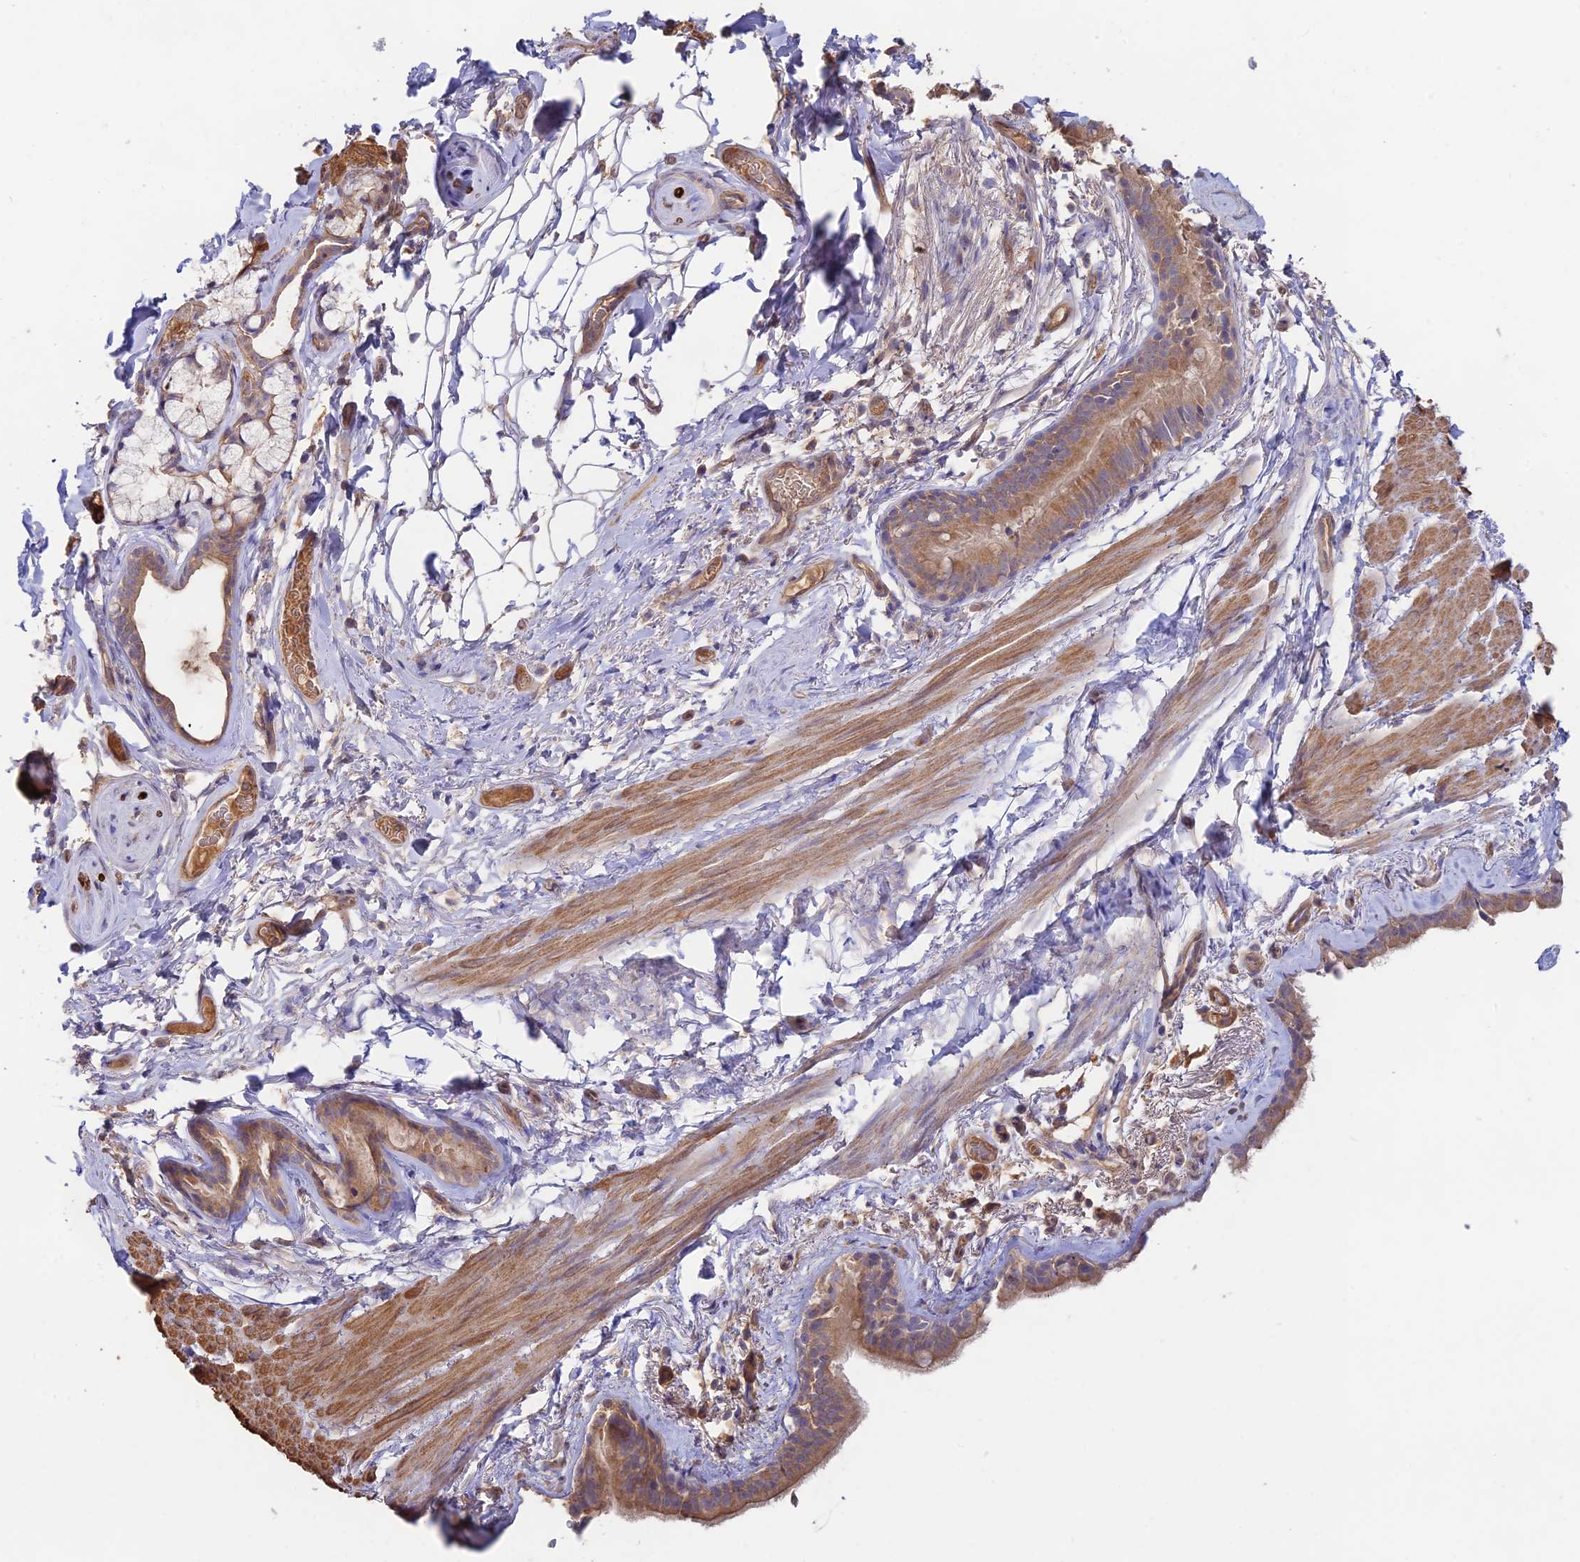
{"staining": {"intensity": "moderate", "quantity": ">75%", "location": "cytoplasmic/membranous"}, "tissue": "bronchus", "cell_type": "Respiratory epithelial cells", "image_type": "normal", "snomed": [{"axis": "morphology", "description": "Normal tissue, NOS"}, {"axis": "topography", "description": "Cartilage tissue"}], "caption": "DAB immunohistochemical staining of benign bronchus reveals moderate cytoplasmic/membranous protein positivity in about >75% of respiratory epithelial cells. (DAB = brown stain, brightfield microscopy at high magnification).", "gene": "CLCF1", "patient": {"sex": "male", "age": 63}}